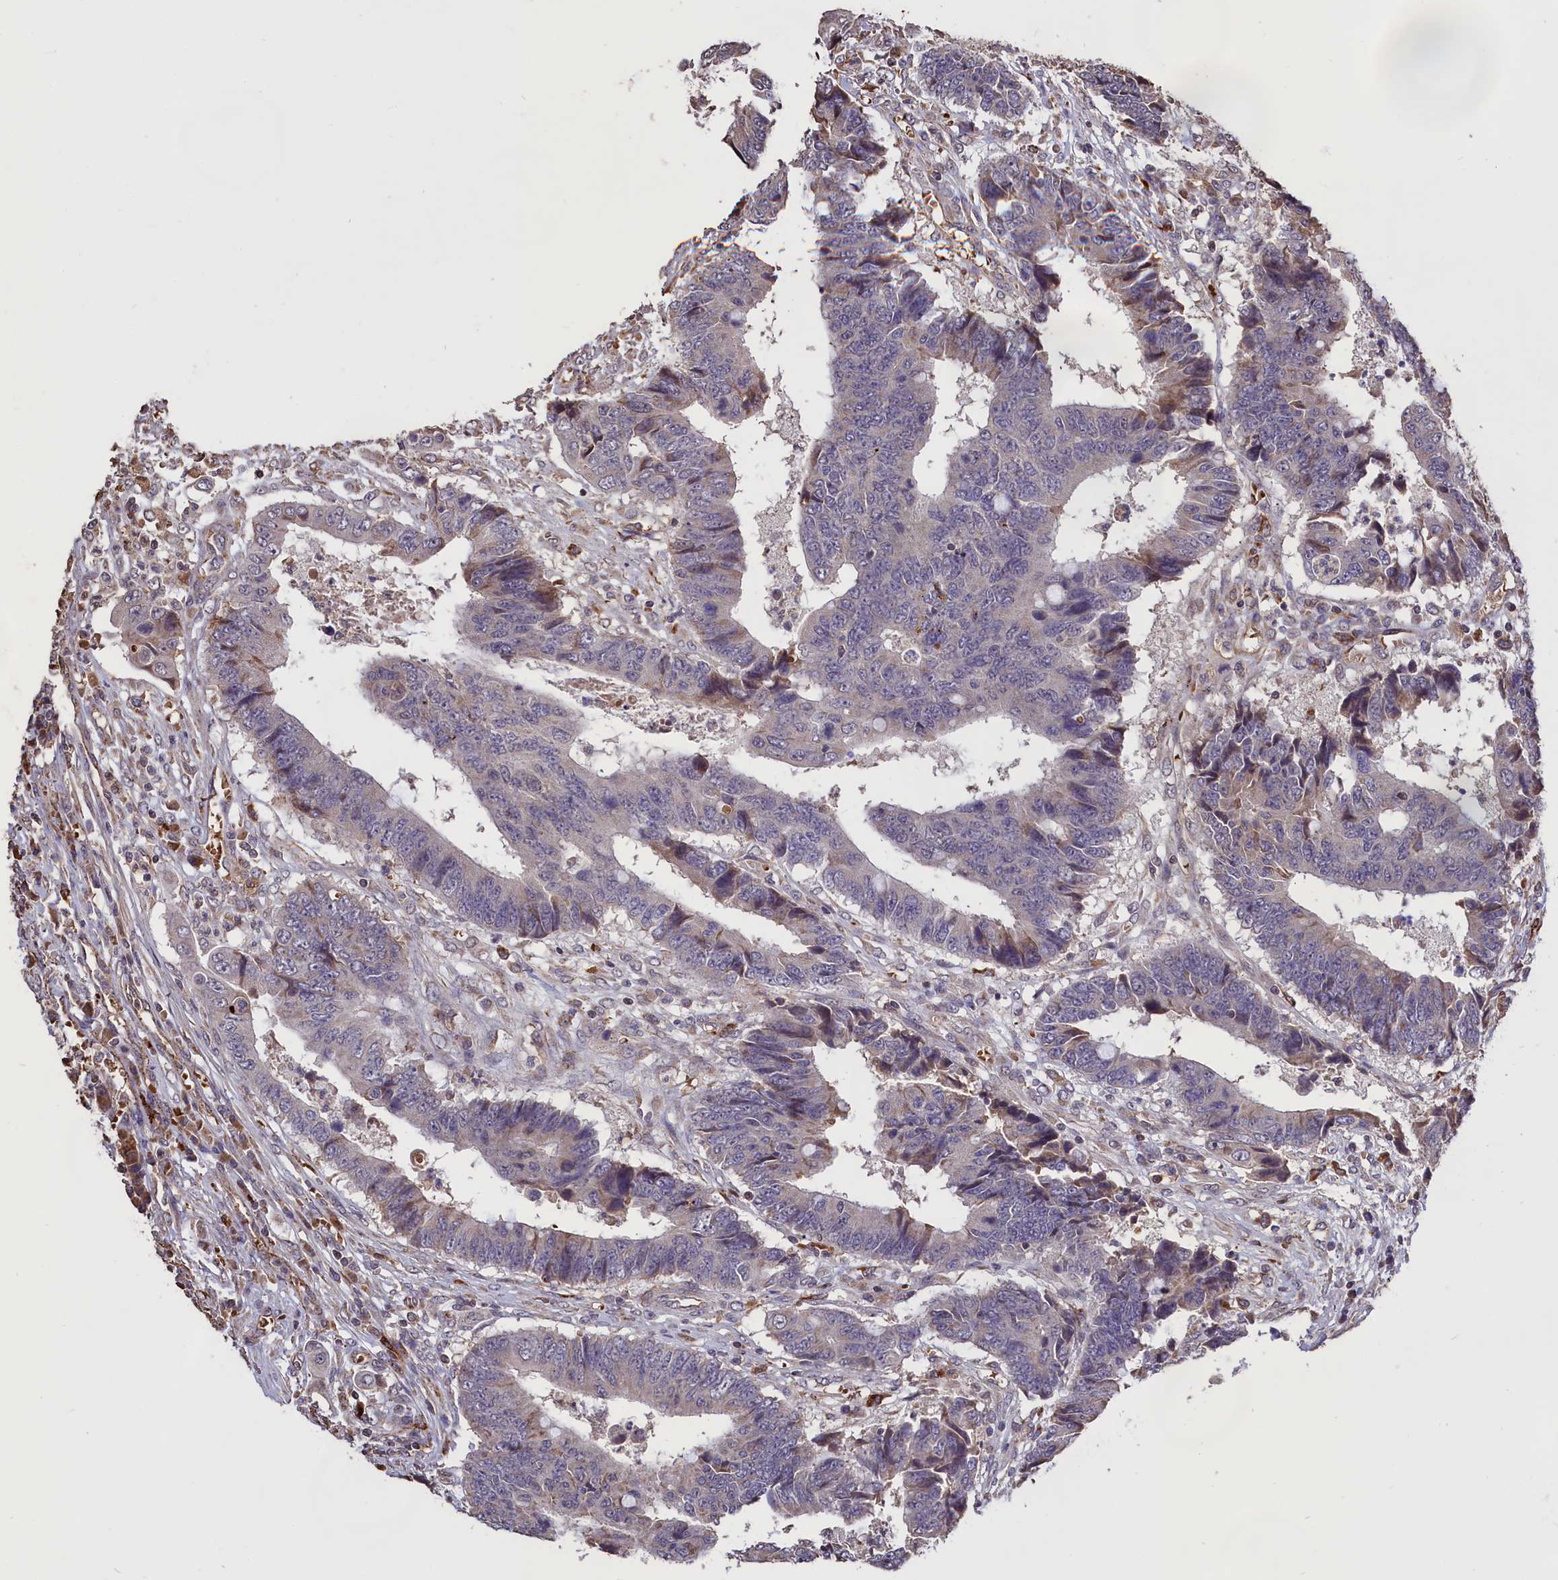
{"staining": {"intensity": "negative", "quantity": "none", "location": "none"}, "tissue": "colorectal cancer", "cell_type": "Tumor cells", "image_type": "cancer", "snomed": [{"axis": "morphology", "description": "Adenocarcinoma, NOS"}, {"axis": "topography", "description": "Rectum"}], "caption": "Immunohistochemical staining of human colorectal cancer exhibits no significant staining in tumor cells.", "gene": "CLRN2", "patient": {"sex": "male", "age": 84}}